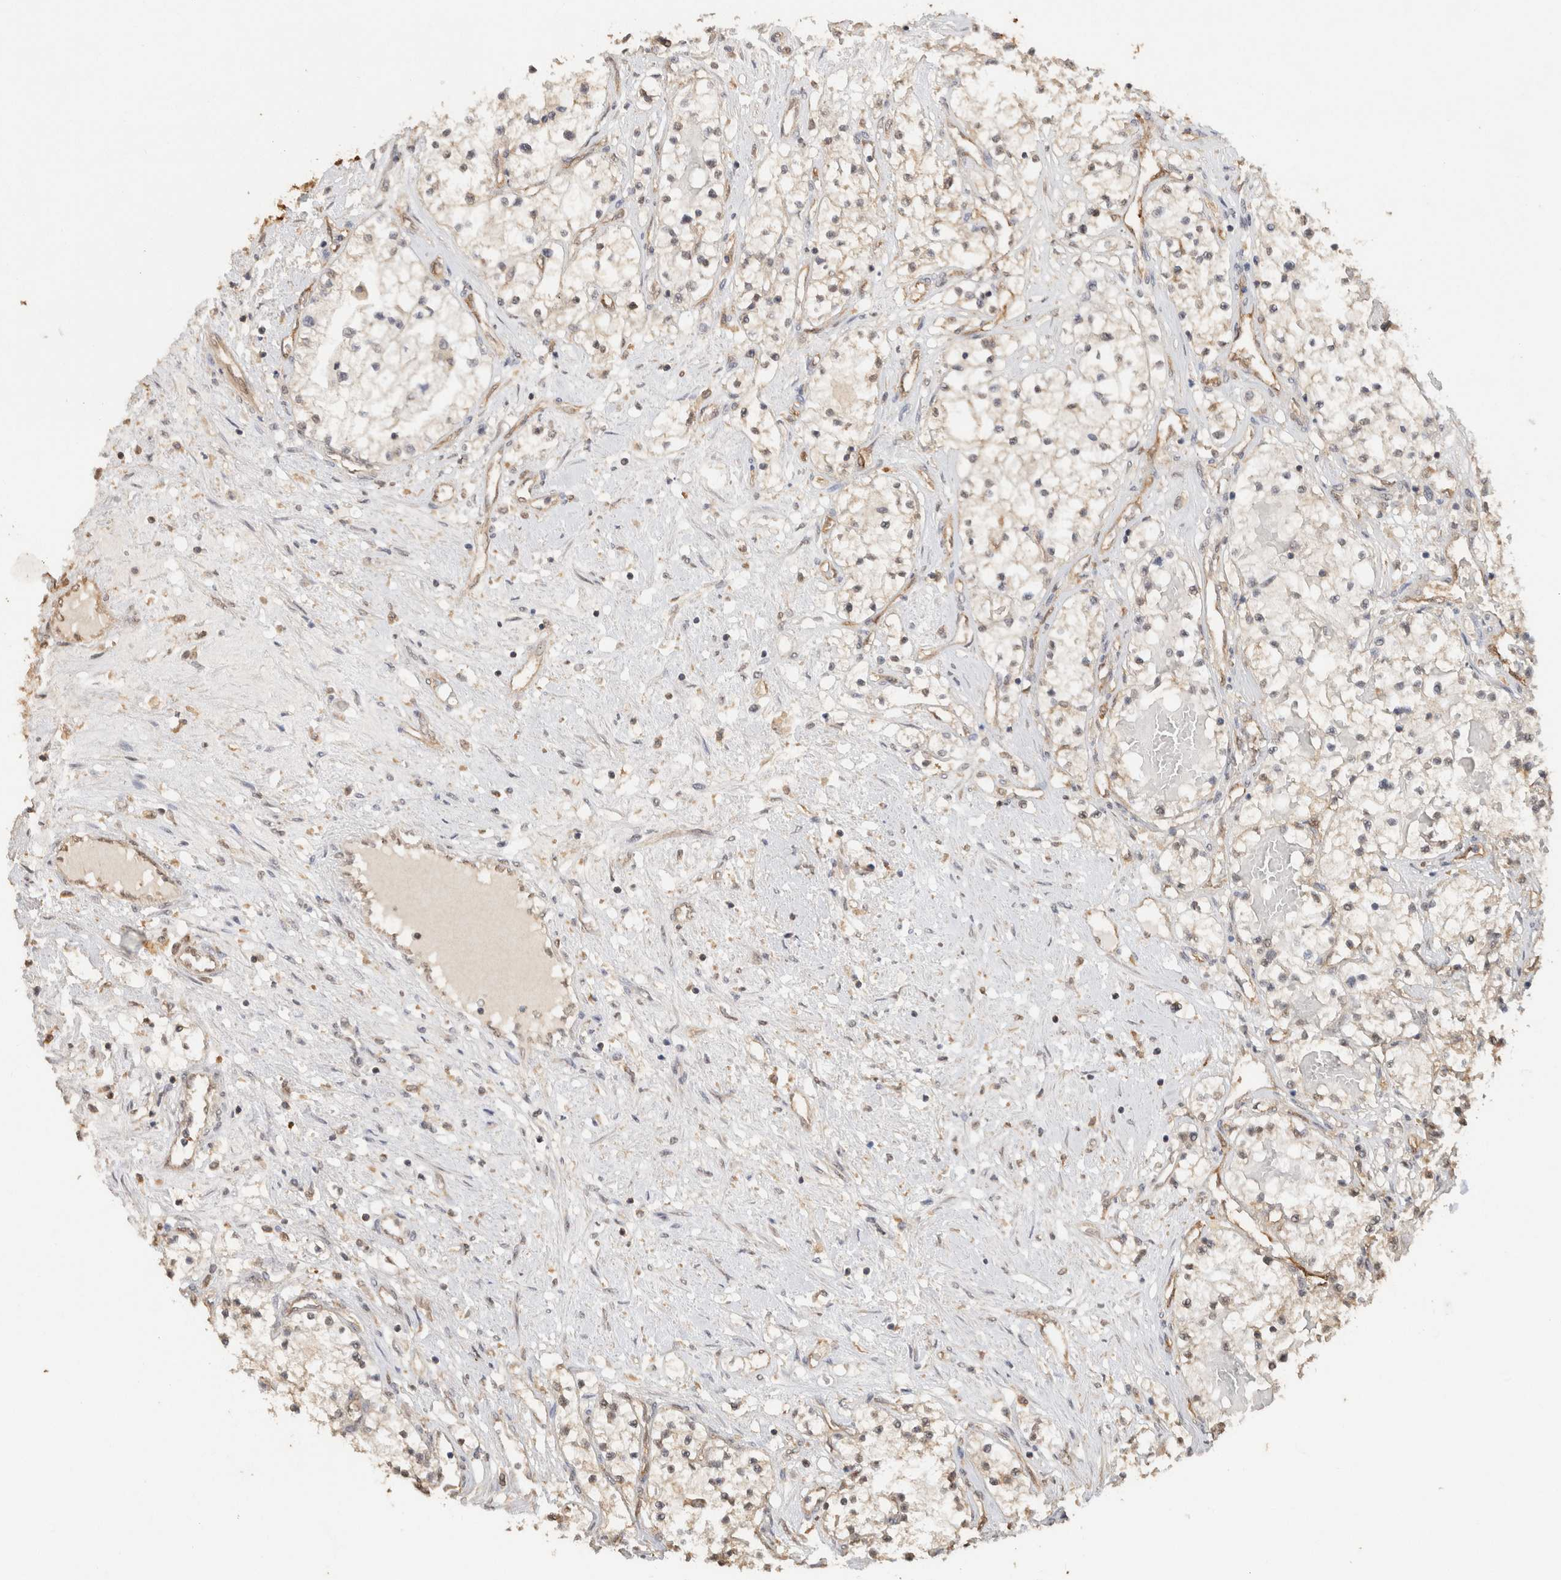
{"staining": {"intensity": "negative", "quantity": "none", "location": "none"}, "tissue": "renal cancer", "cell_type": "Tumor cells", "image_type": "cancer", "snomed": [{"axis": "morphology", "description": "Adenocarcinoma, NOS"}, {"axis": "topography", "description": "Kidney"}], "caption": "An image of human renal cancer (adenocarcinoma) is negative for staining in tumor cells.", "gene": "YWHAH", "patient": {"sex": "male", "age": 68}}